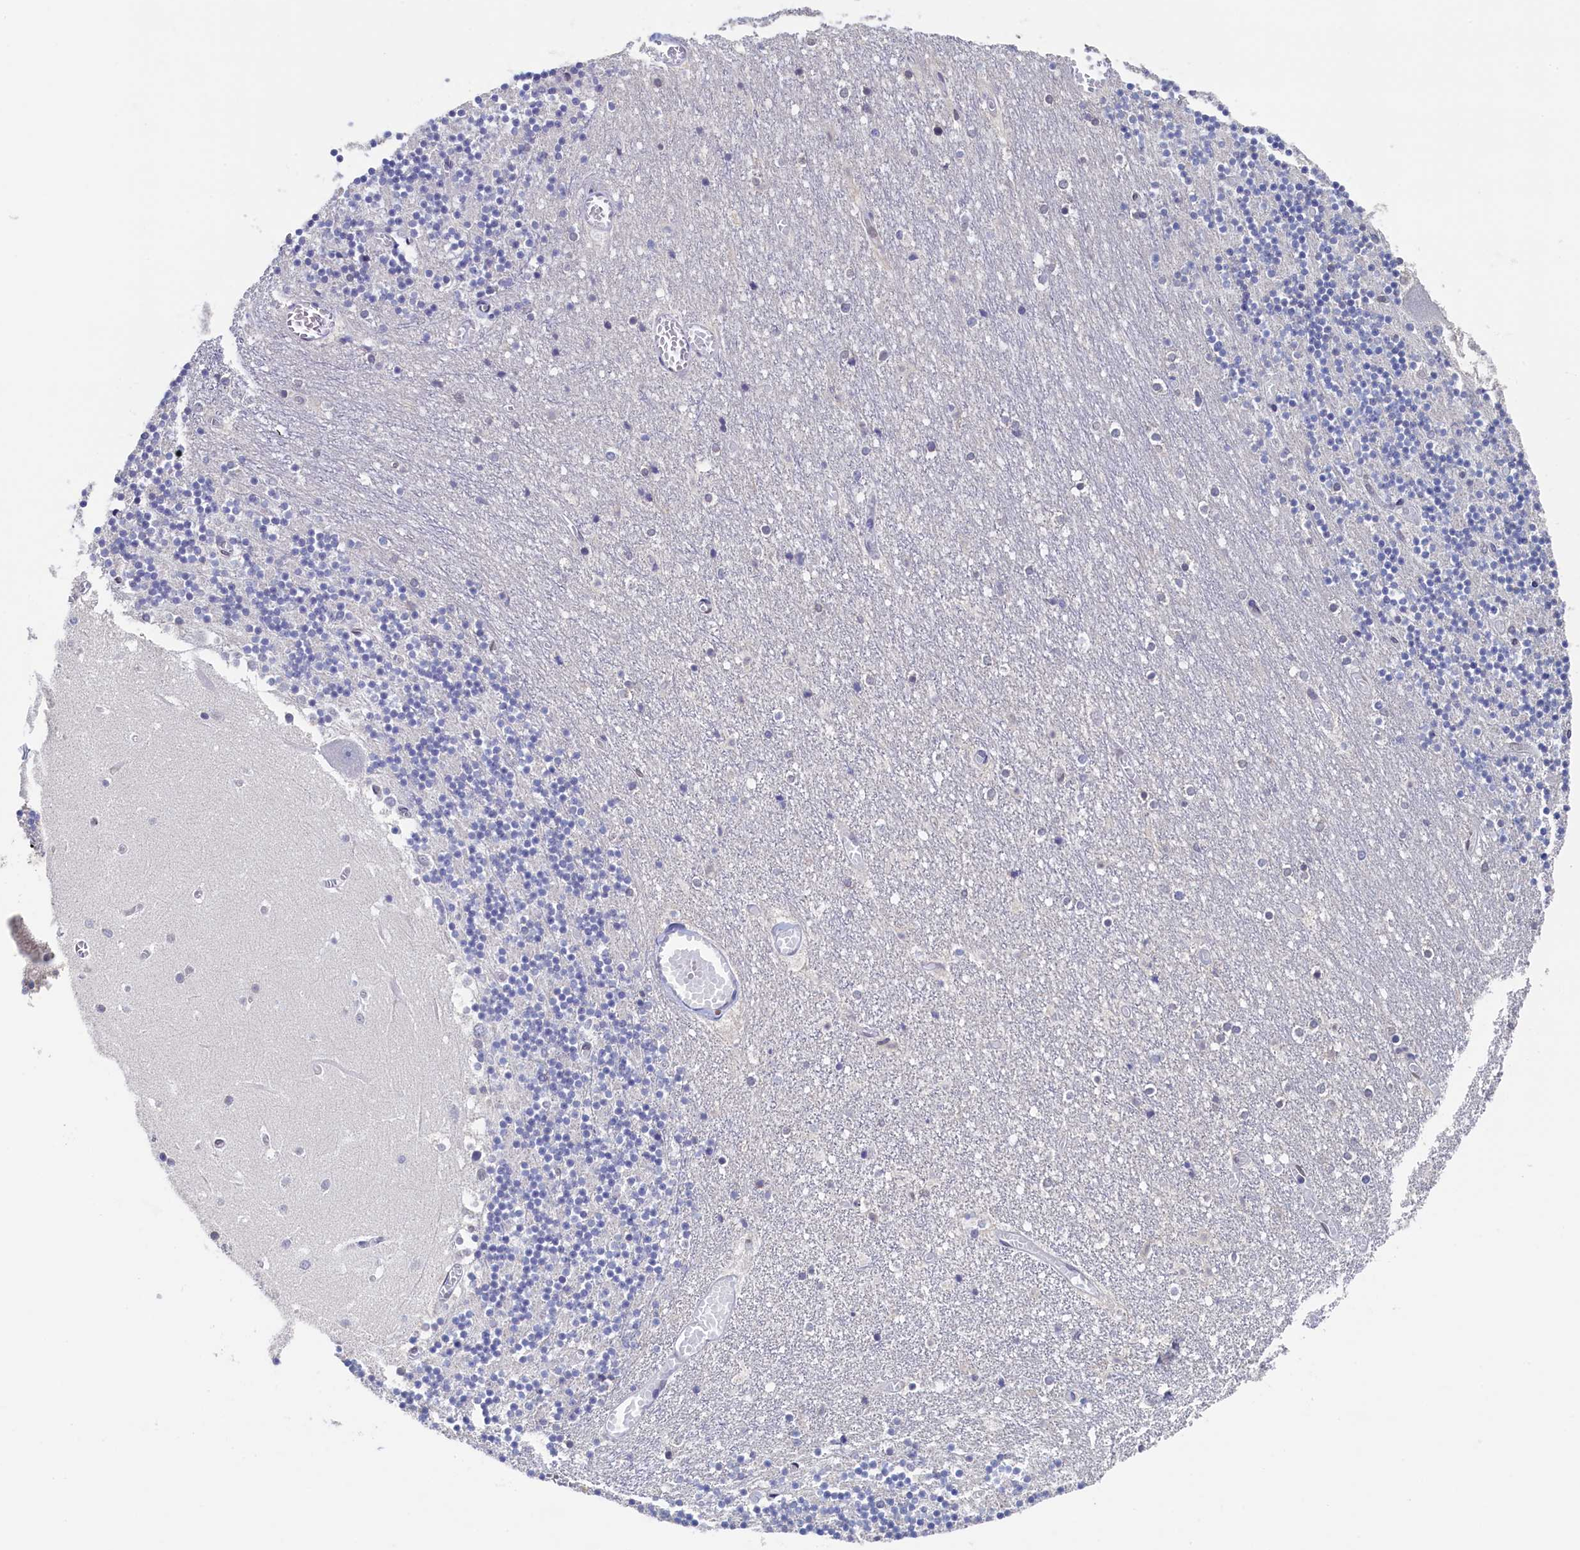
{"staining": {"intensity": "negative", "quantity": "none", "location": "none"}, "tissue": "cerebellum", "cell_type": "Cells in granular layer", "image_type": "normal", "snomed": [{"axis": "morphology", "description": "Normal tissue, NOS"}, {"axis": "topography", "description": "Cerebellum"}], "caption": "A histopathology image of human cerebellum is negative for staining in cells in granular layer. Brightfield microscopy of IHC stained with DAB (3,3'-diaminobenzidine) (brown) and hematoxylin (blue), captured at high magnification.", "gene": "C11orf54", "patient": {"sex": "female", "age": 28}}